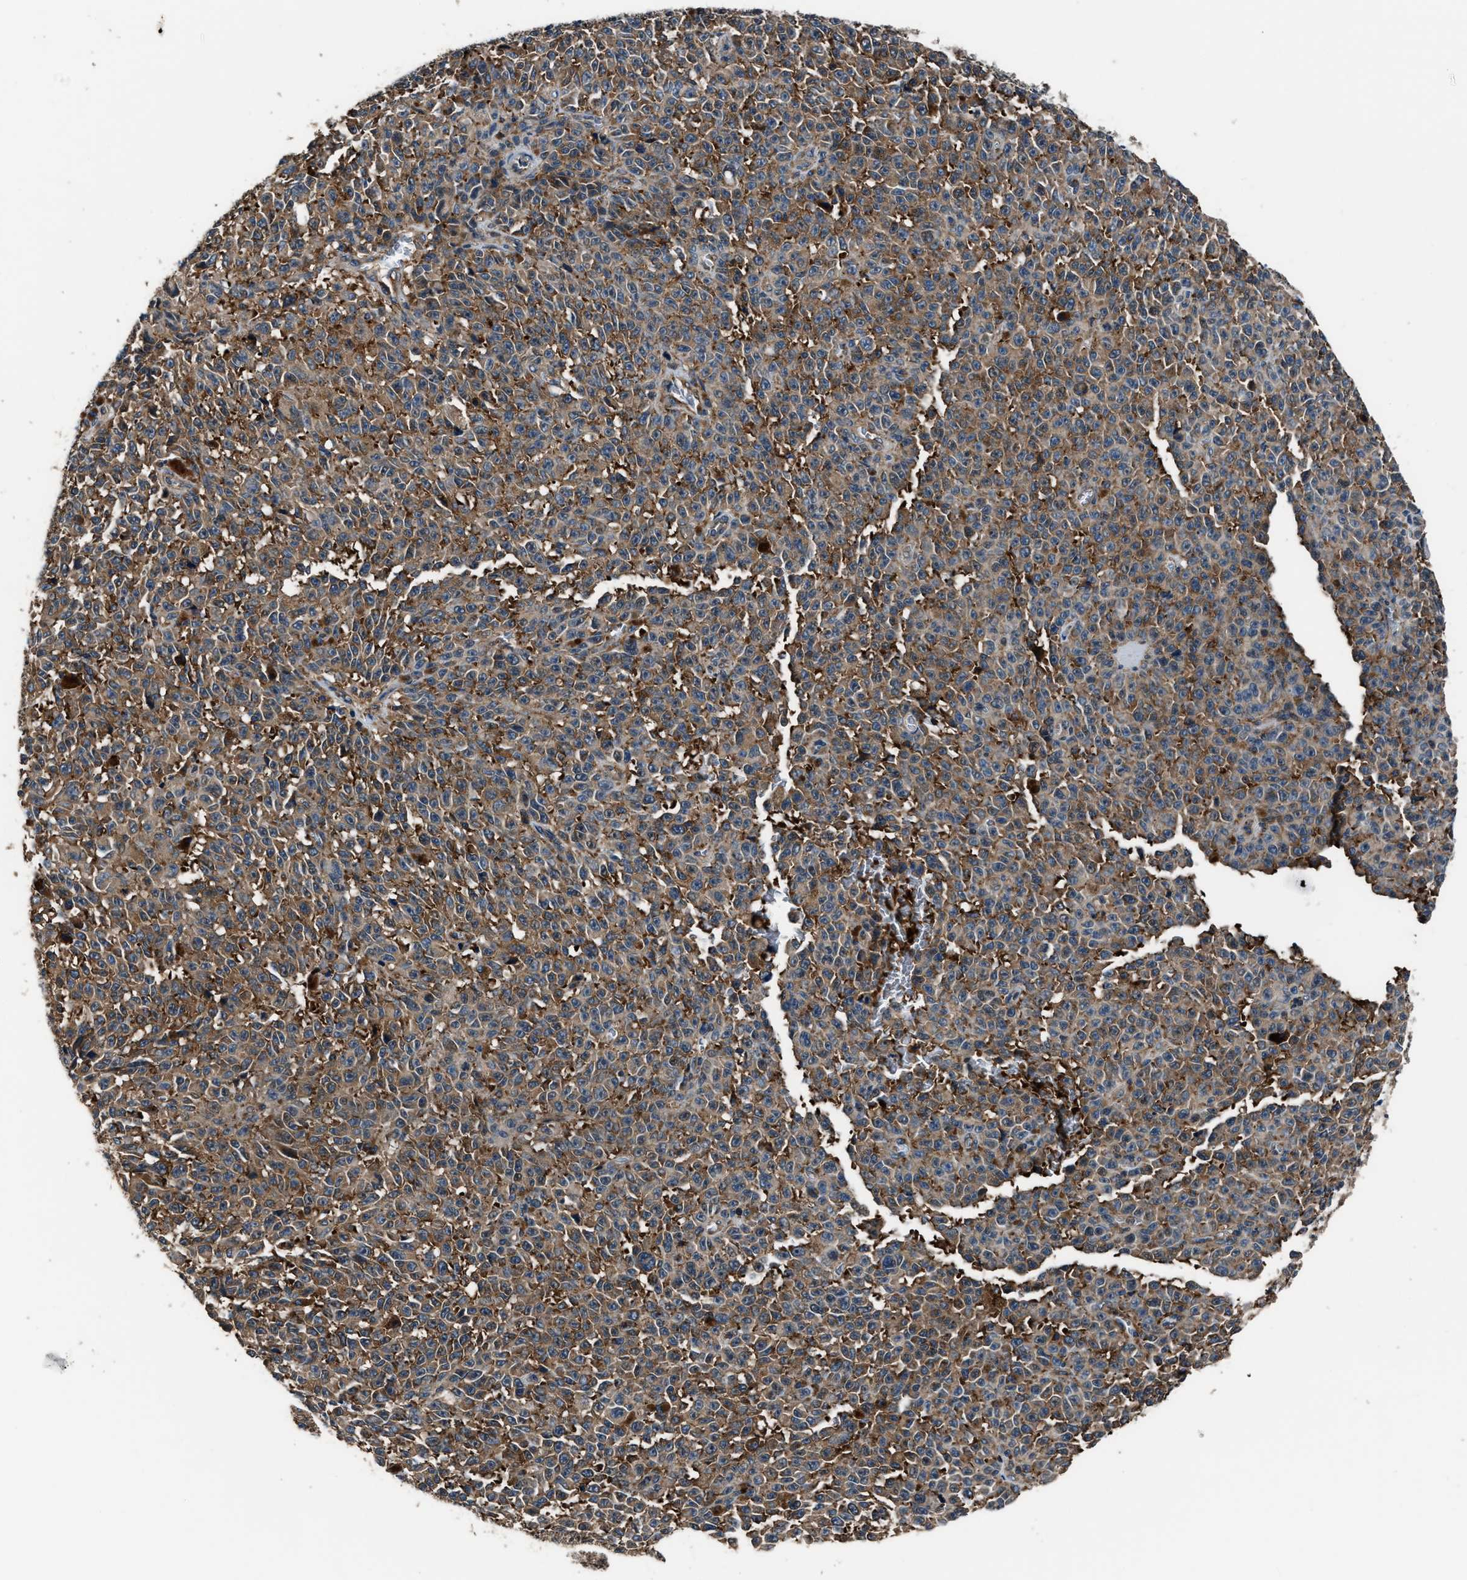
{"staining": {"intensity": "moderate", "quantity": ">75%", "location": "cytoplasmic/membranous"}, "tissue": "melanoma", "cell_type": "Tumor cells", "image_type": "cancer", "snomed": [{"axis": "morphology", "description": "Malignant melanoma, NOS"}, {"axis": "topography", "description": "Skin"}], "caption": "Immunohistochemical staining of human melanoma displays medium levels of moderate cytoplasmic/membranous protein staining in about >75% of tumor cells. (DAB IHC, brown staining for protein, blue staining for nuclei).", "gene": "IMPDH2", "patient": {"sex": "female", "age": 82}}